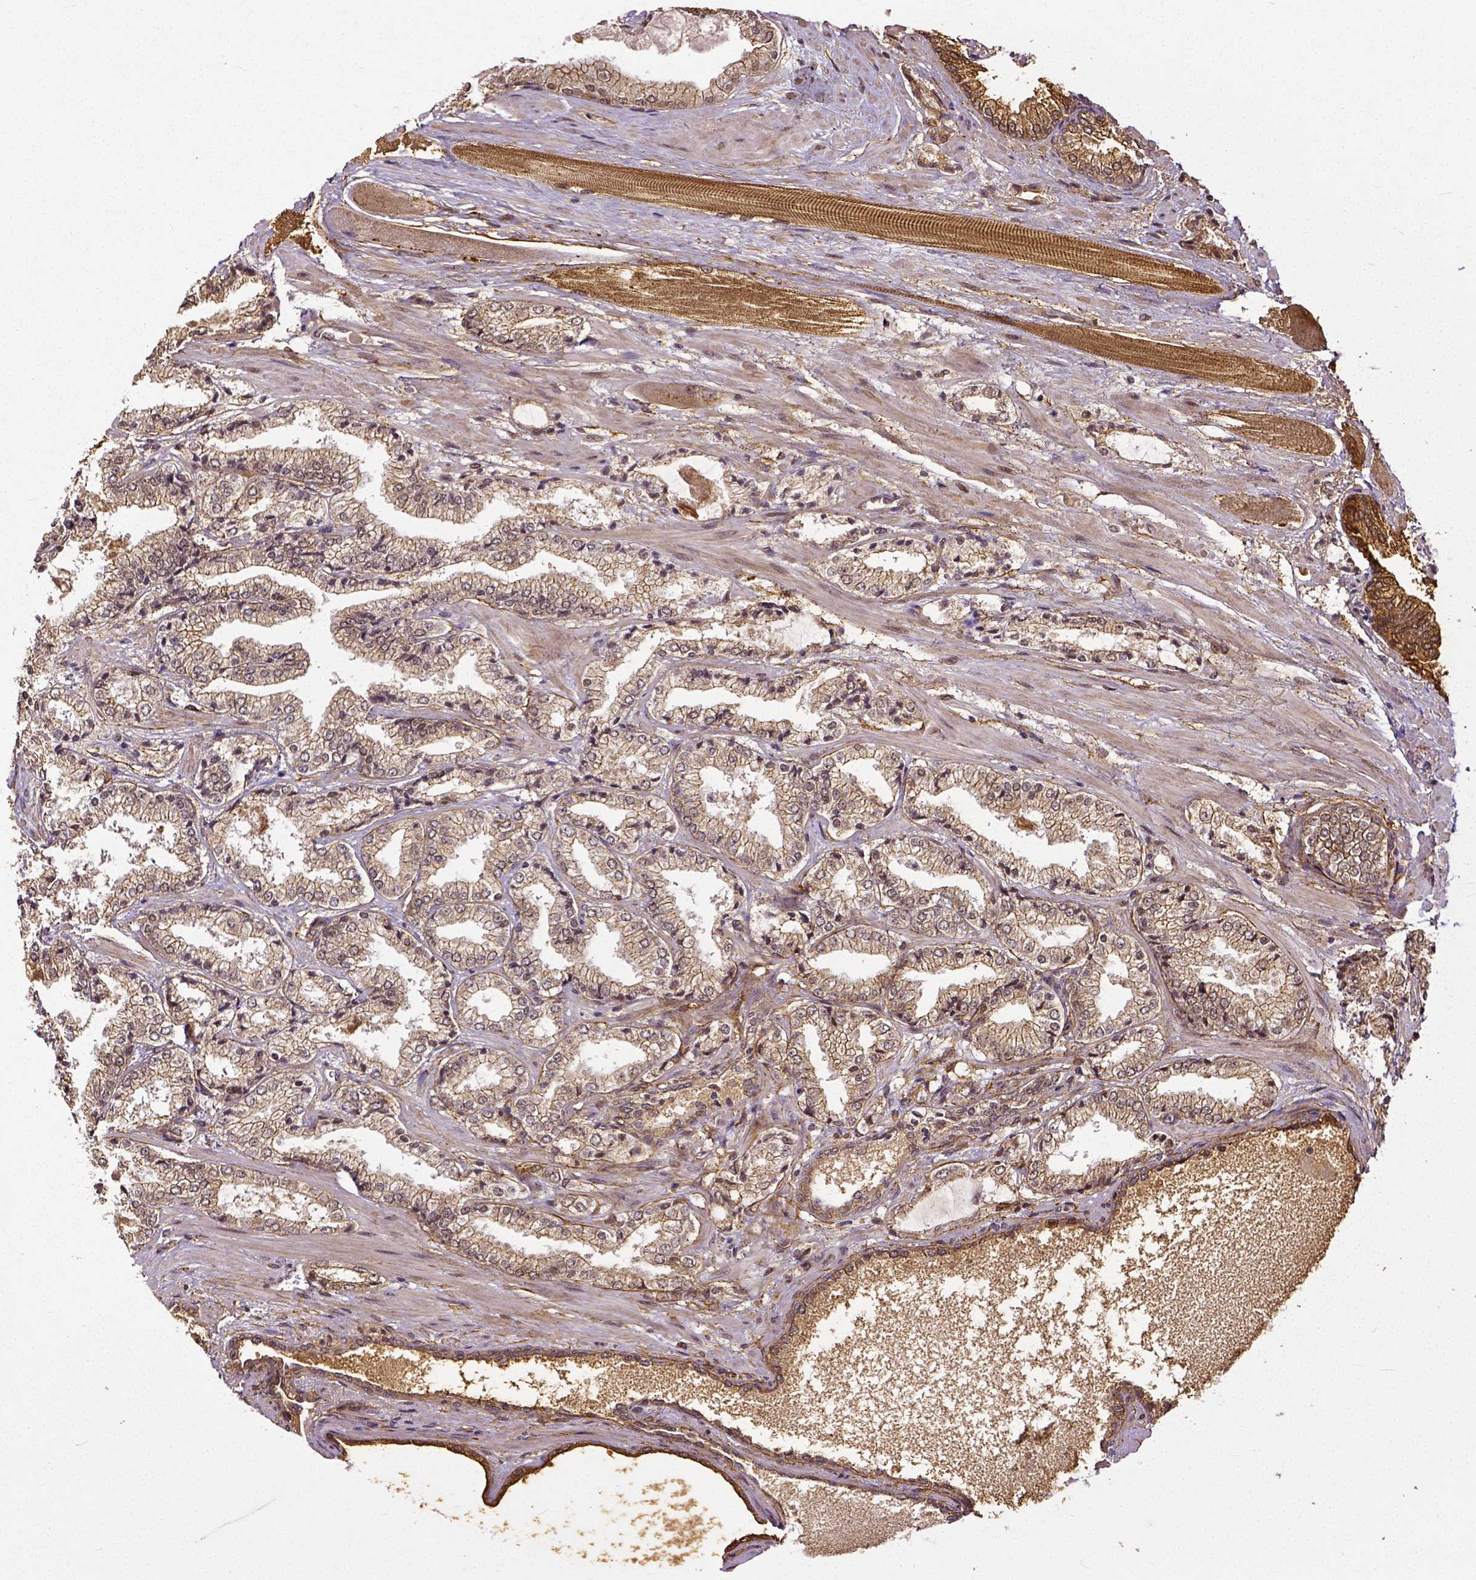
{"staining": {"intensity": "weak", "quantity": ">75%", "location": "cytoplasmic/membranous"}, "tissue": "prostate cancer", "cell_type": "Tumor cells", "image_type": "cancer", "snomed": [{"axis": "morphology", "description": "Adenocarcinoma, High grade"}, {"axis": "topography", "description": "Prostate"}], "caption": "This image shows prostate cancer stained with IHC to label a protein in brown. The cytoplasmic/membranous of tumor cells show weak positivity for the protein. Nuclei are counter-stained blue.", "gene": "DICER1", "patient": {"sex": "male", "age": 64}}